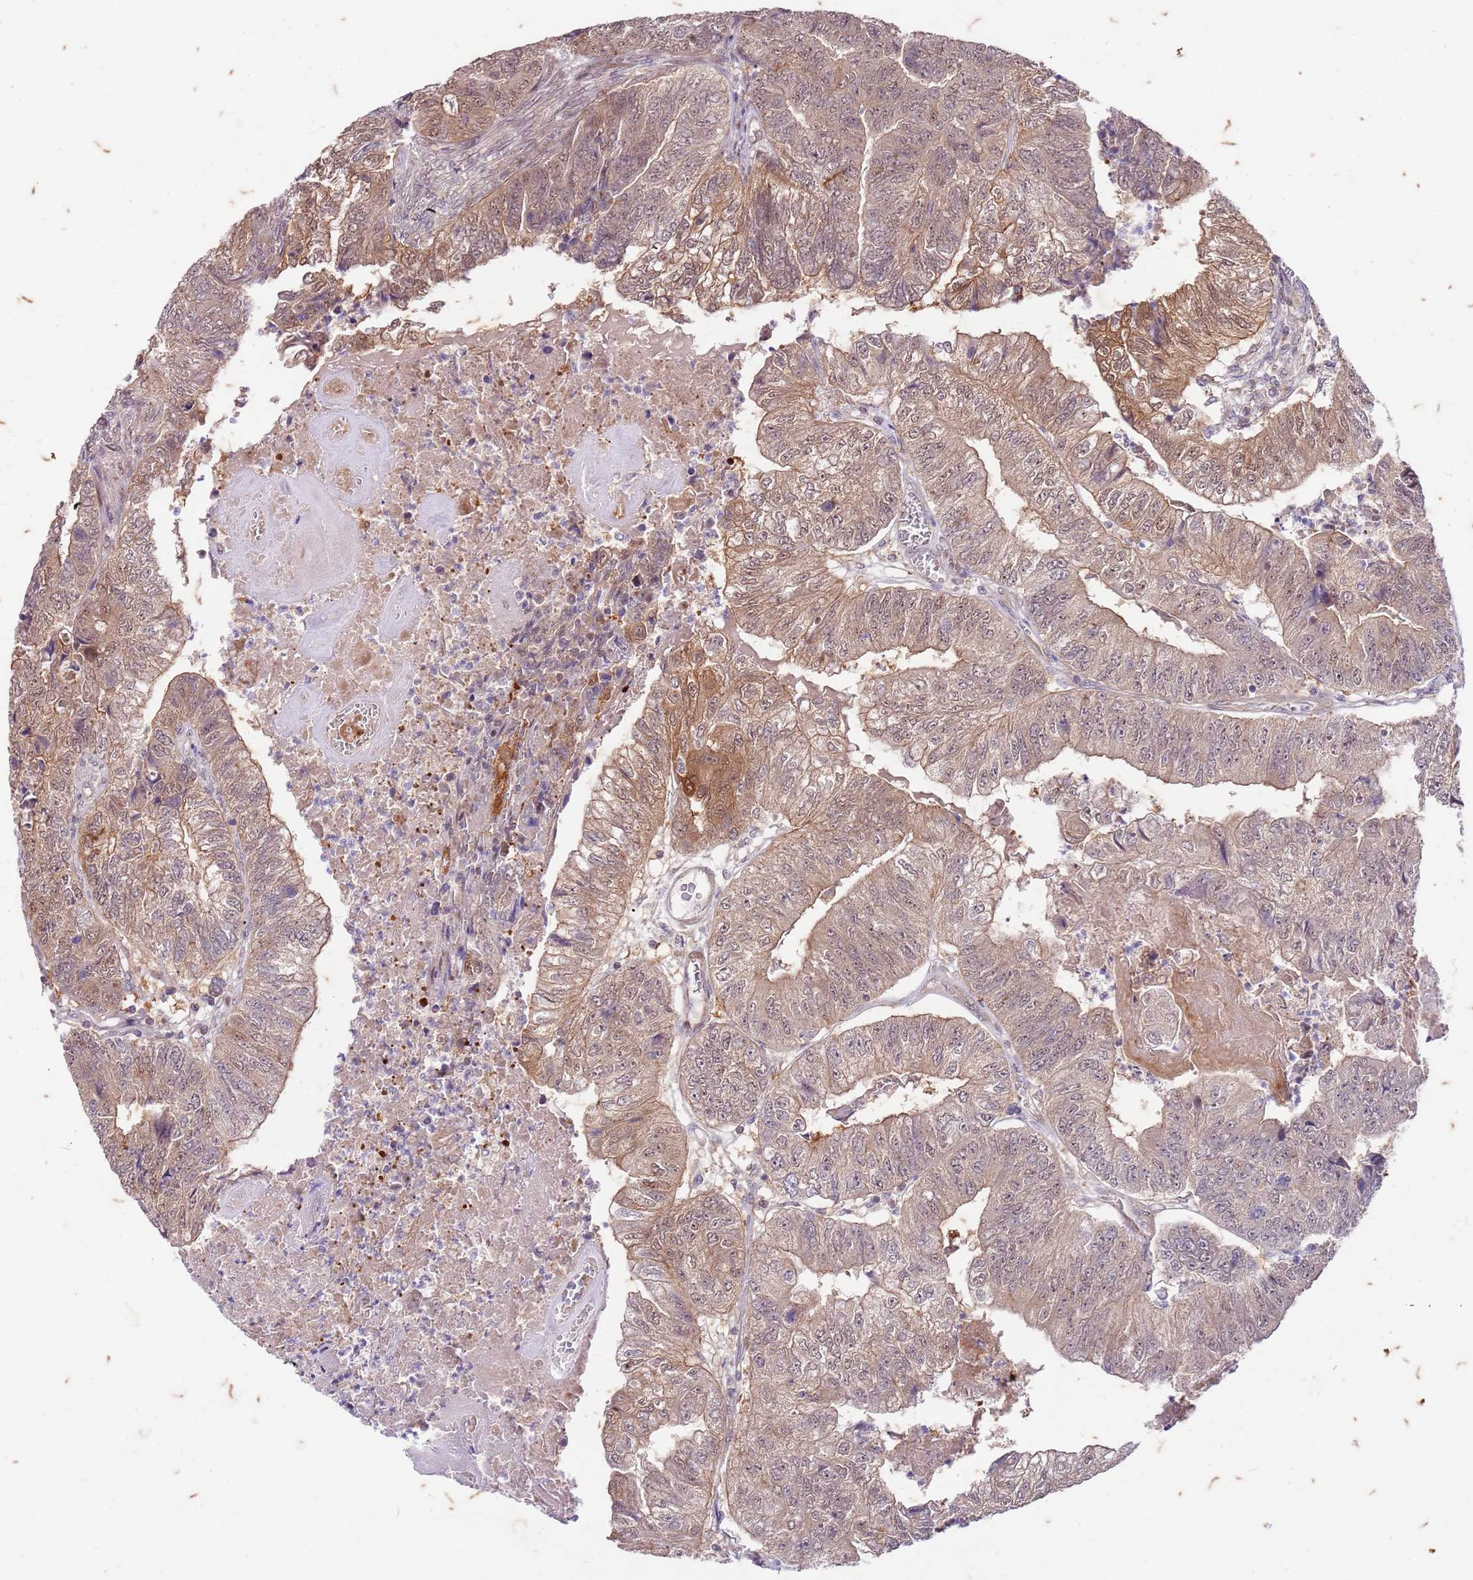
{"staining": {"intensity": "weak", "quantity": ">75%", "location": "cytoplasmic/membranous,nuclear"}, "tissue": "colorectal cancer", "cell_type": "Tumor cells", "image_type": "cancer", "snomed": [{"axis": "morphology", "description": "Adenocarcinoma, NOS"}, {"axis": "topography", "description": "Colon"}], "caption": "IHC histopathology image of human colorectal cancer (adenocarcinoma) stained for a protein (brown), which exhibits low levels of weak cytoplasmic/membranous and nuclear staining in approximately >75% of tumor cells.", "gene": "RAPGEF3", "patient": {"sex": "female", "age": 67}}